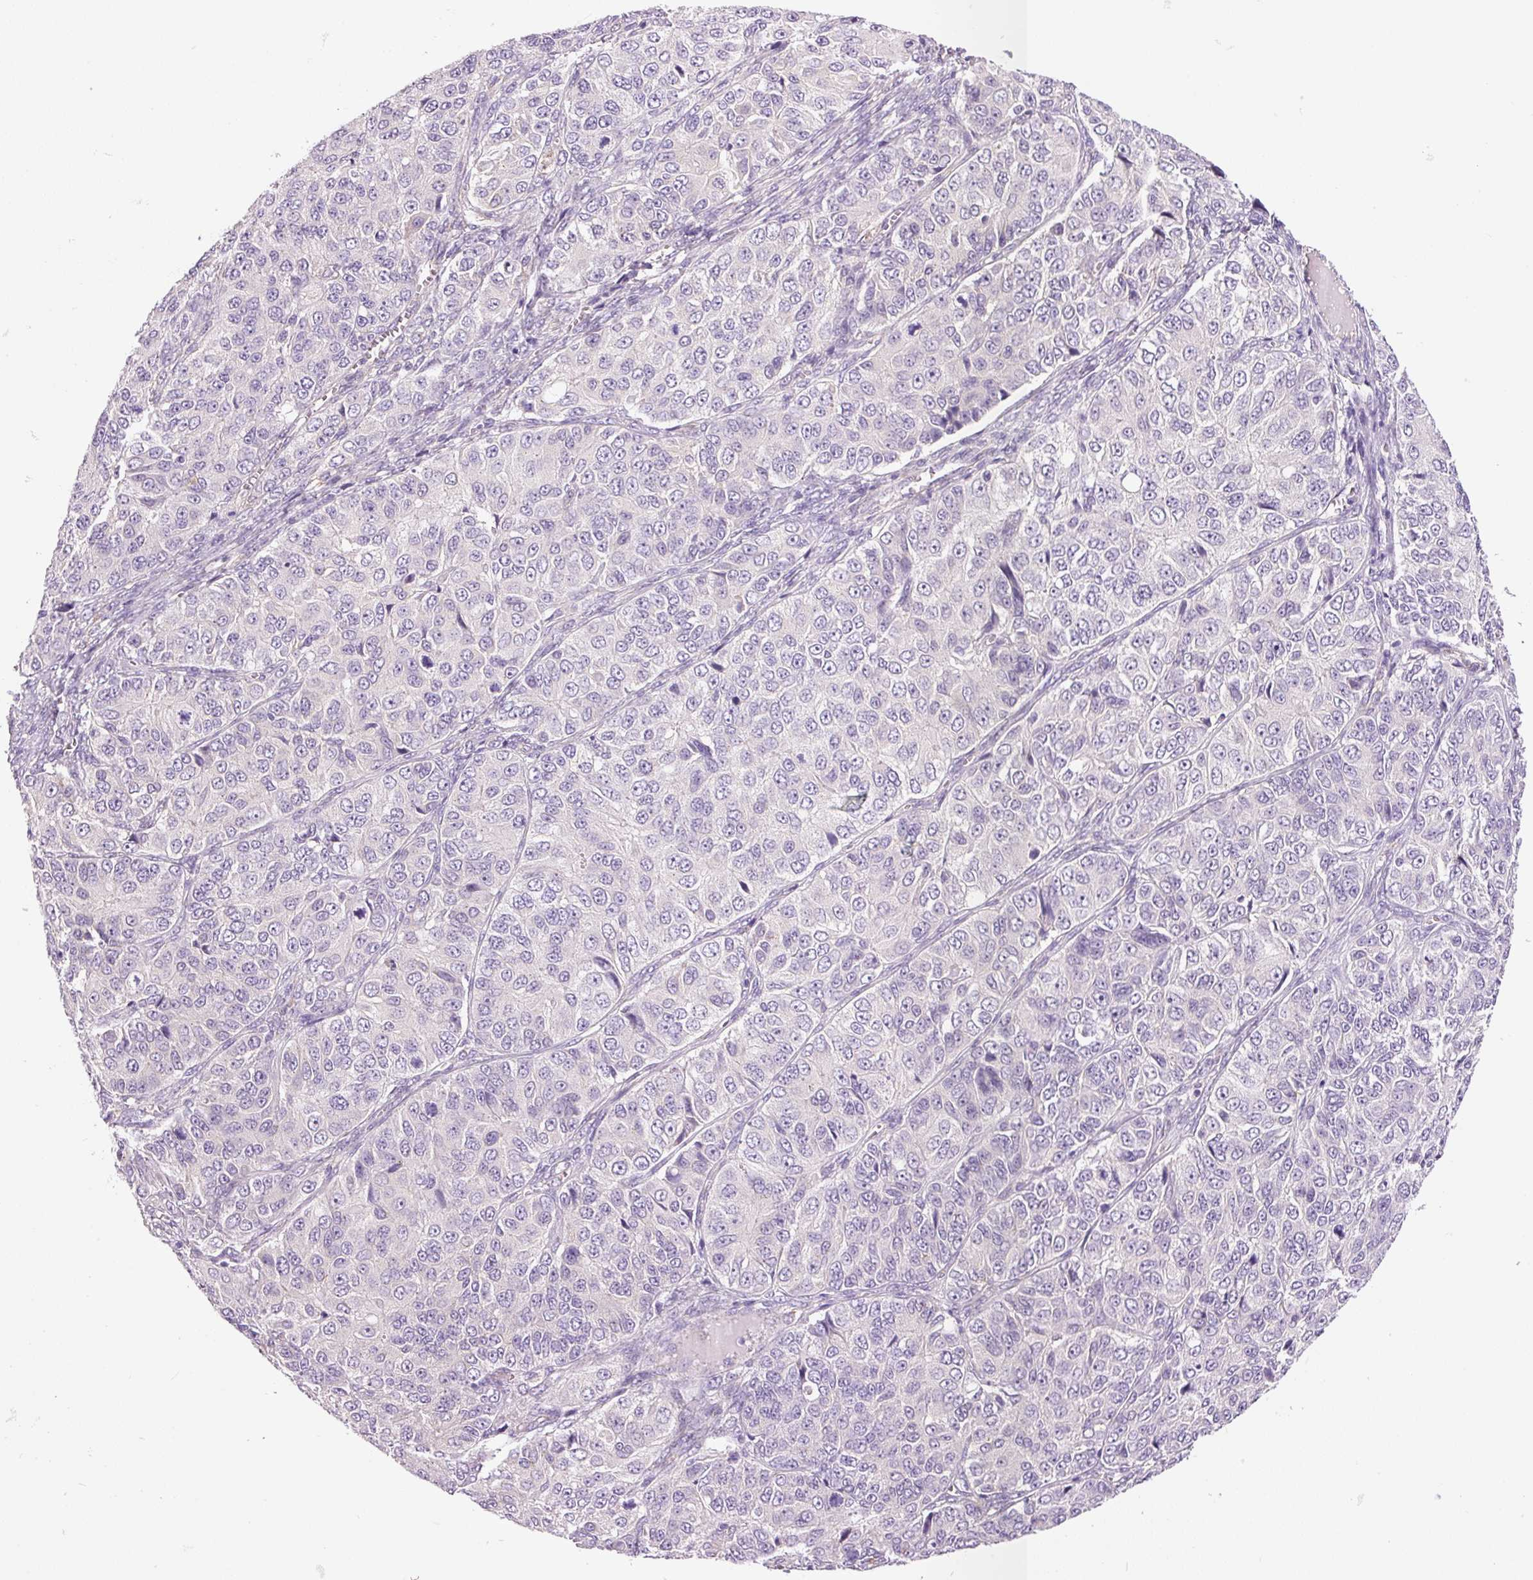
{"staining": {"intensity": "negative", "quantity": "none", "location": "none"}, "tissue": "ovarian cancer", "cell_type": "Tumor cells", "image_type": "cancer", "snomed": [{"axis": "morphology", "description": "Carcinoma, endometroid"}, {"axis": "topography", "description": "Ovary"}], "caption": "Tumor cells are negative for brown protein staining in endometroid carcinoma (ovarian). (Stains: DAB immunohistochemistry (IHC) with hematoxylin counter stain, Microscopy: brightfield microscopy at high magnification).", "gene": "PNPLA5", "patient": {"sex": "female", "age": 51}}